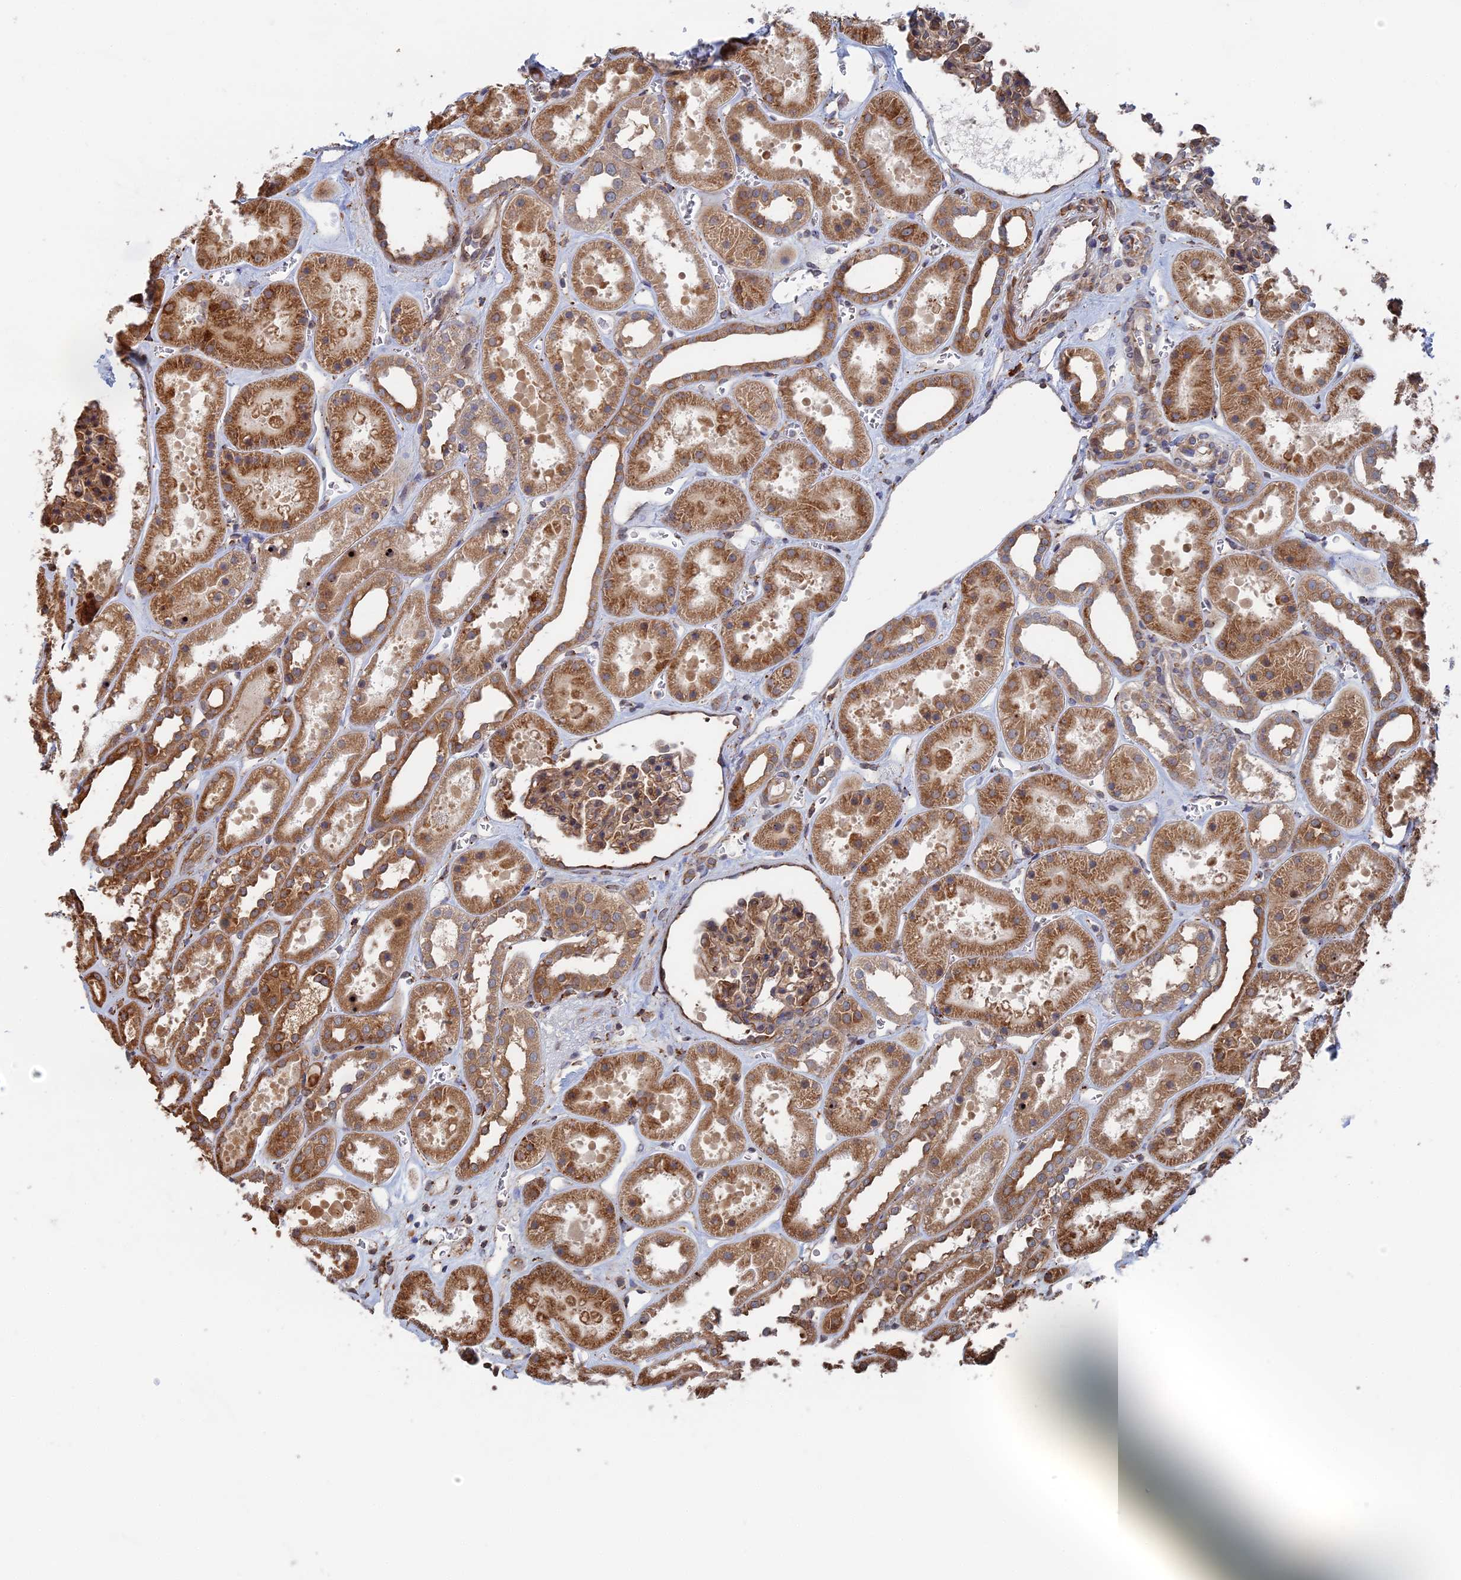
{"staining": {"intensity": "moderate", "quantity": ">75%", "location": "cytoplasmic/membranous"}, "tissue": "kidney", "cell_type": "Cells in glomeruli", "image_type": "normal", "snomed": [{"axis": "morphology", "description": "Normal tissue, NOS"}, {"axis": "topography", "description": "Kidney"}], "caption": "Kidney stained with a brown dye displays moderate cytoplasmic/membranous positive staining in about >75% of cells in glomeruli.", "gene": "BPIFB6", "patient": {"sex": "female", "age": 41}}